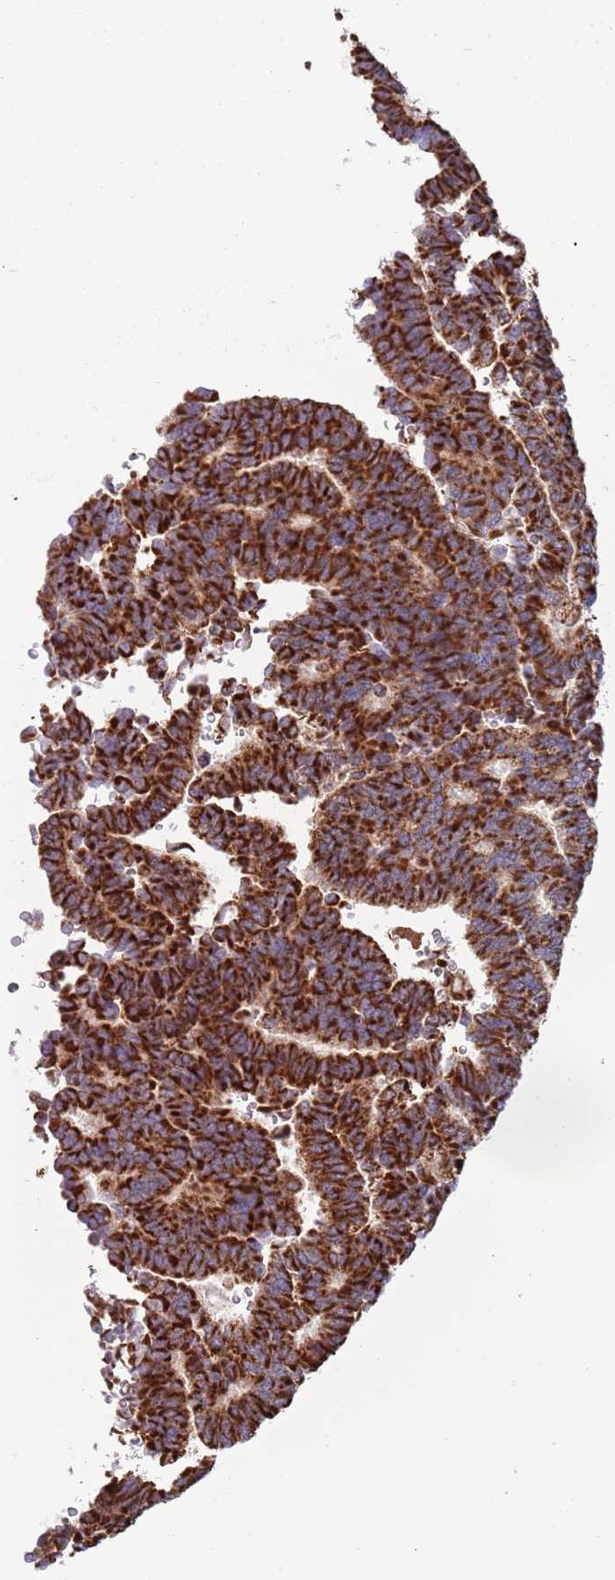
{"staining": {"intensity": "strong", "quantity": ">75%", "location": "cytoplasmic/membranous"}, "tissue": "thyroid cancer", "cell_type": "Tumor cells", "image_type": "cancer", "snomed": [{"axis": "morphology", "description": "Papillary adenocarcinoma, NOS"}, {"axis": "topography", "description": "Thyroid gland"}], "caption": "Immunohistochemistry (IHC) photomicrograph of thyroid papillary adenocarcinoma stained for a protein (brown), which displays high levels of strong cytoplasmic/membranous staining in about >75% of tumor cells.", "gene": "VPS16", "patient": {"sex": "female", "age": 35}}